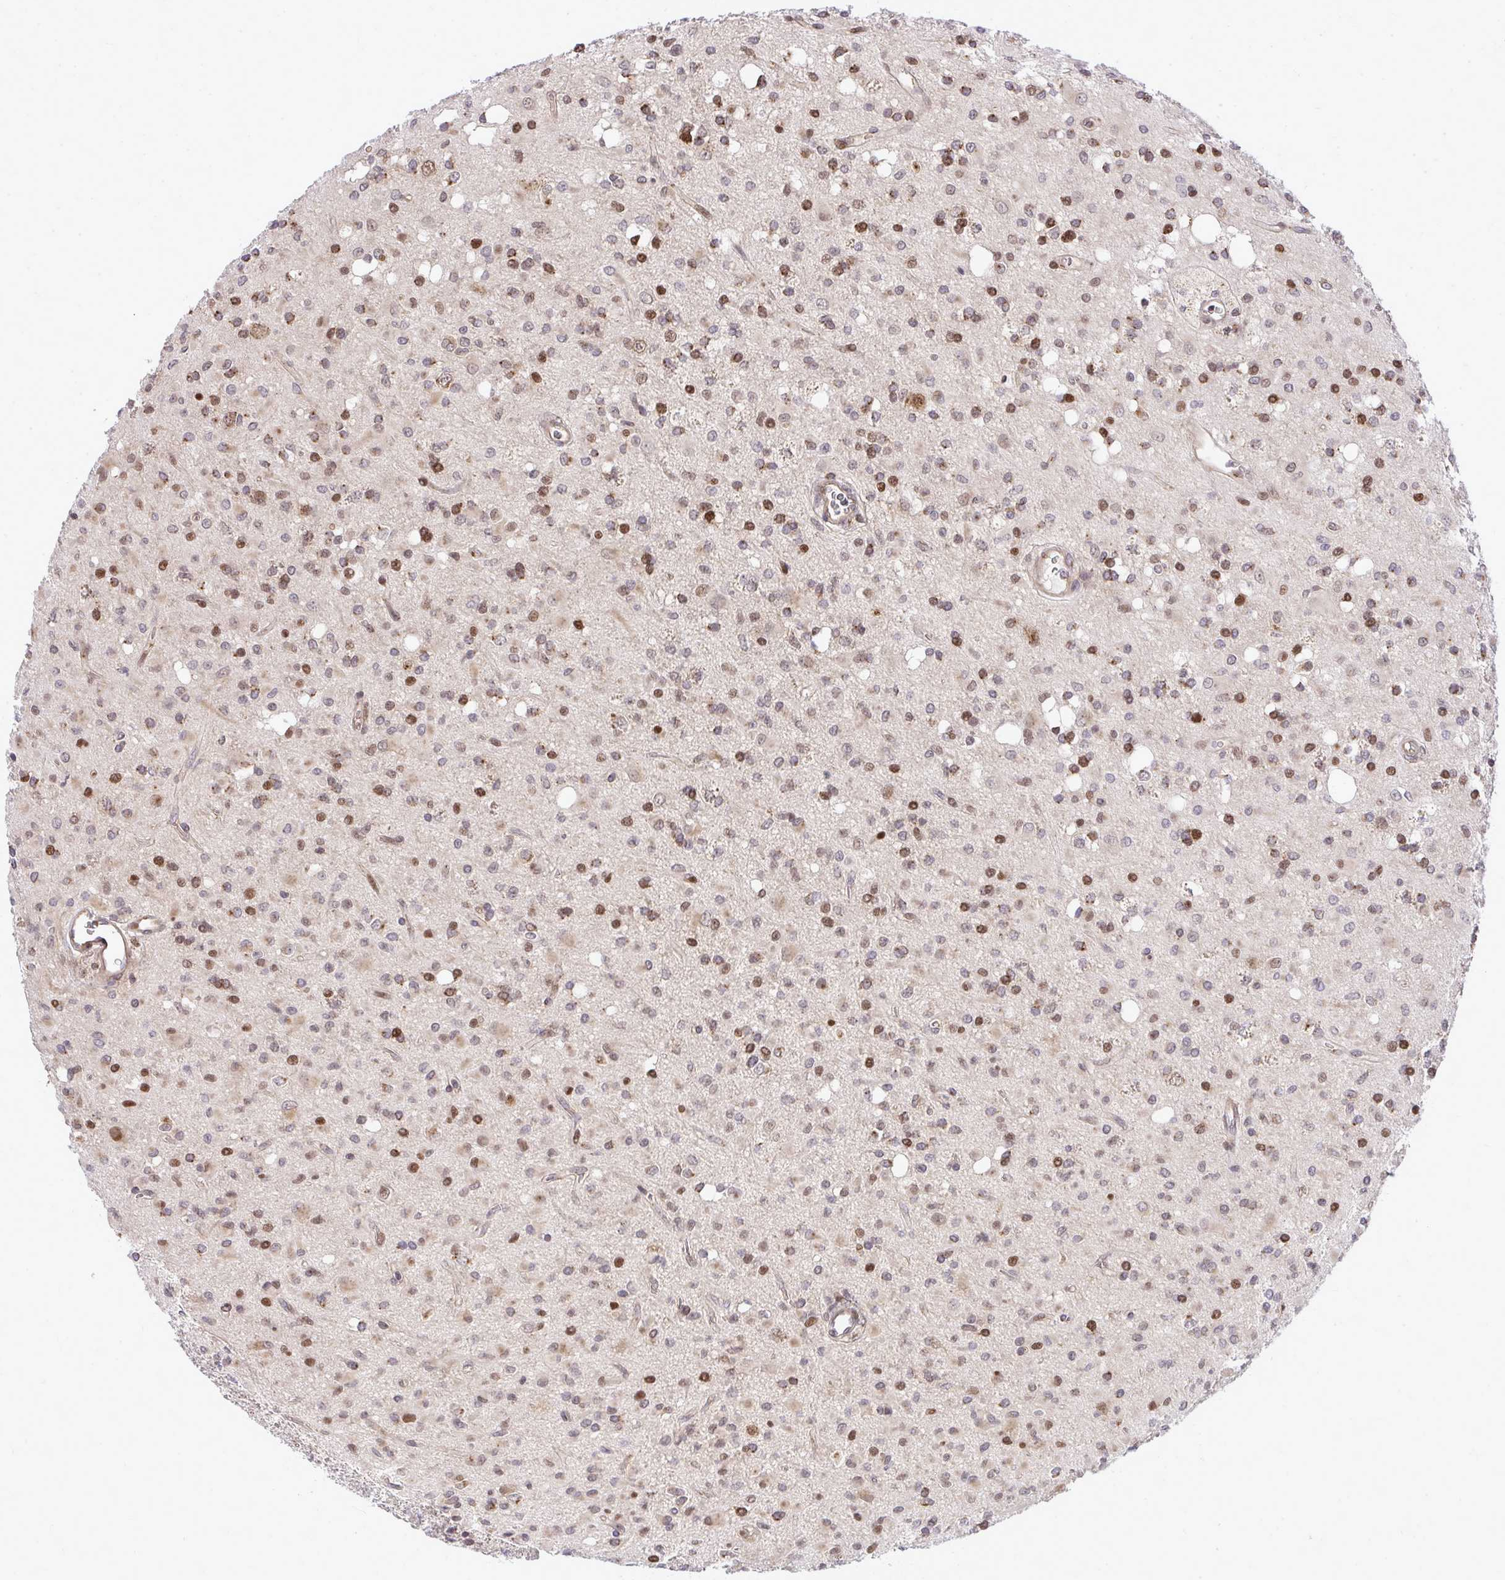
{"staining": {"intensity": "moderate", "quantity": "25%-75%", "location": "cytoplasmic/membranous,nuclear"}, "tissue": "glioma", "cell_type": "Tumor cells", "image_type": "cancer", "snomed": [{"axis": "morphology", "description": "Glioma, malignant, Low grade"}, {"axis": "topography", "description": "Brain"}], "caption": "Brown immunohistochemical staining in human malignant glioma (low-grade) exhibits moderate cytoplasmic/membranous and nuclear staining in about 25%-75% of tumor cells. (IHC, brightfield microscopy, high magnification).", "gene": "PIGY", "patient": {"sex": "female", "age": 33}}